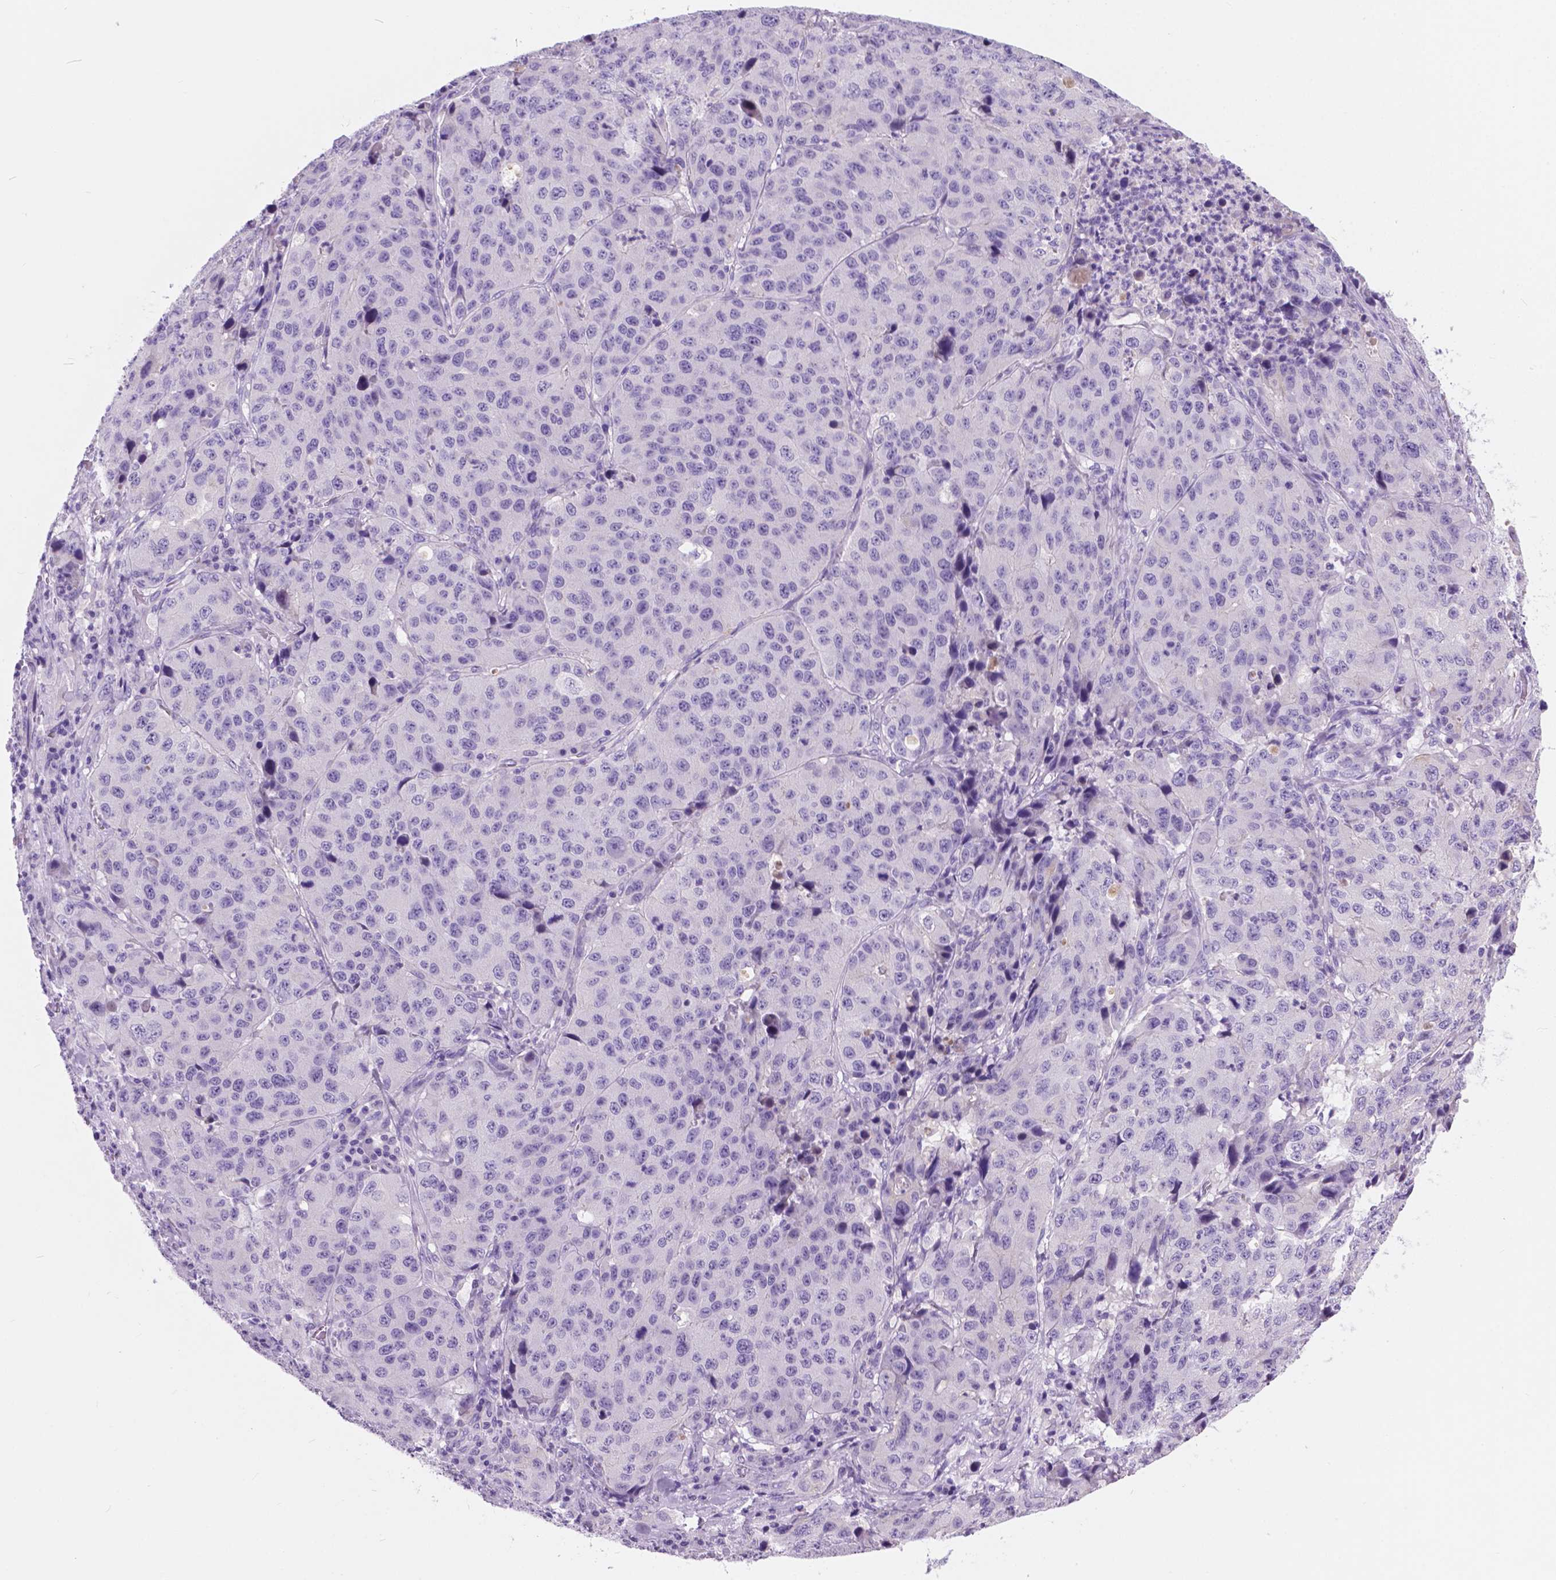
{"staining": {"intensity": "negative", "quantity": "none", "location": "none"}, "tissue": "stomach cancer", "cell_type": "Tumor cells", "image_type": "cancer", "snomed": [{"axis": "morphology", "description": "Adenocarcinoma, NOS"}, {"axis": "topography", "description": "Stomach"}], "caption": "High power microscopy image of an IHC histopathology image of stomach cancer (adenocarcinoma), revealing no significant positivity in tumor cells. (DAB (3,3'-diaminobenzidine) immunohistochemistry, high magnification).", "gene": "ARMS2", "patient": {"sex": "male", "age": 71}}